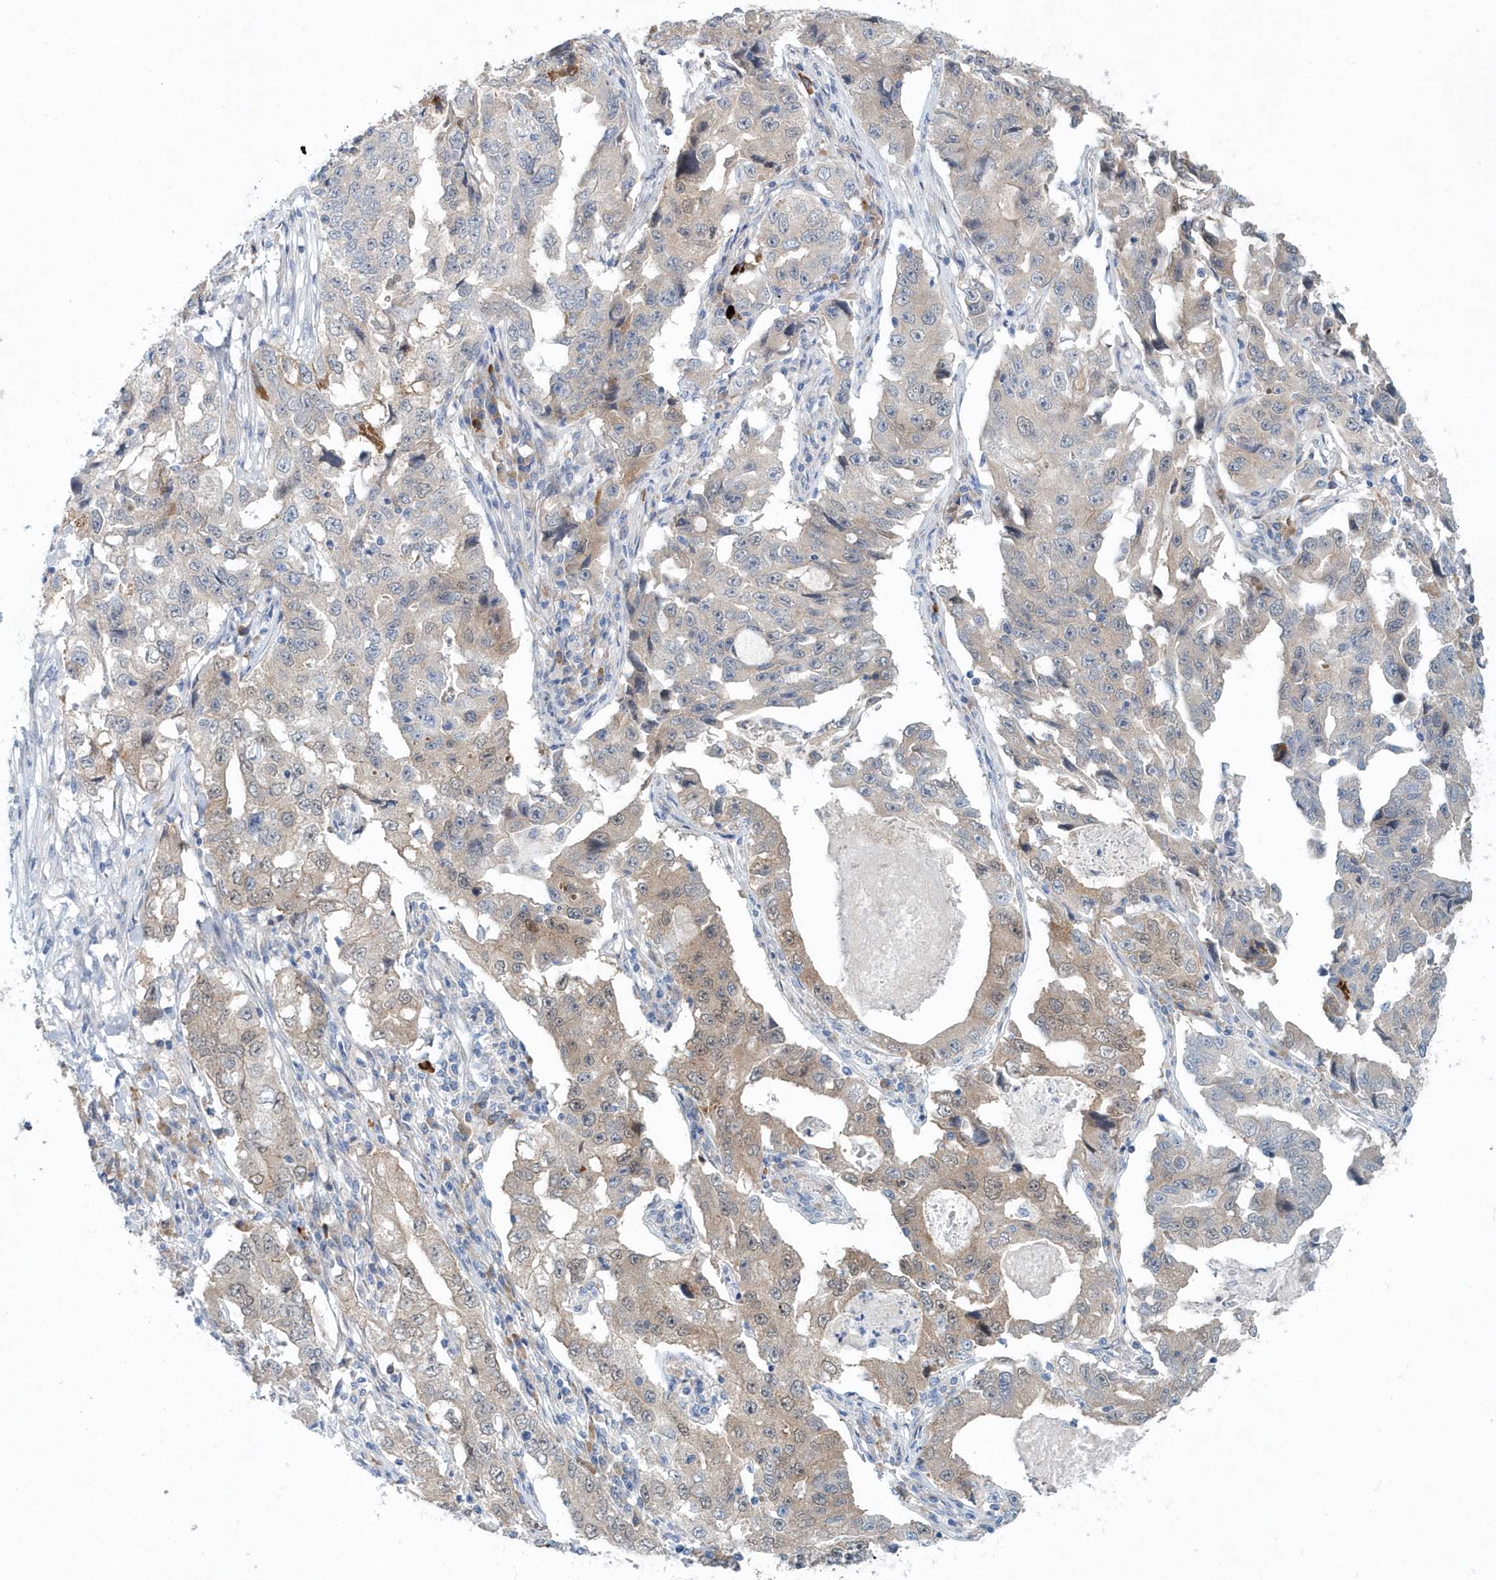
{"staining": {"intensity": "weak", "quantity": "<25%", "location": "cytoplasmic/membranous"}, "tissue": "lung cancer", "cell_type": "Tumor cells", "image_type": "cancer", "snomed": [{"axis": "morphology", "description": "Adenocarcinoma, NOS"}, {"axis": "topography", "description": "Lung"}], "caption": "Adenocarcinoma (lung) was stained to show a protein in brown. There is no significant staining in tumor cells.", "gene": "PFN2", "patient": {"sex": "female", "age": 51}}